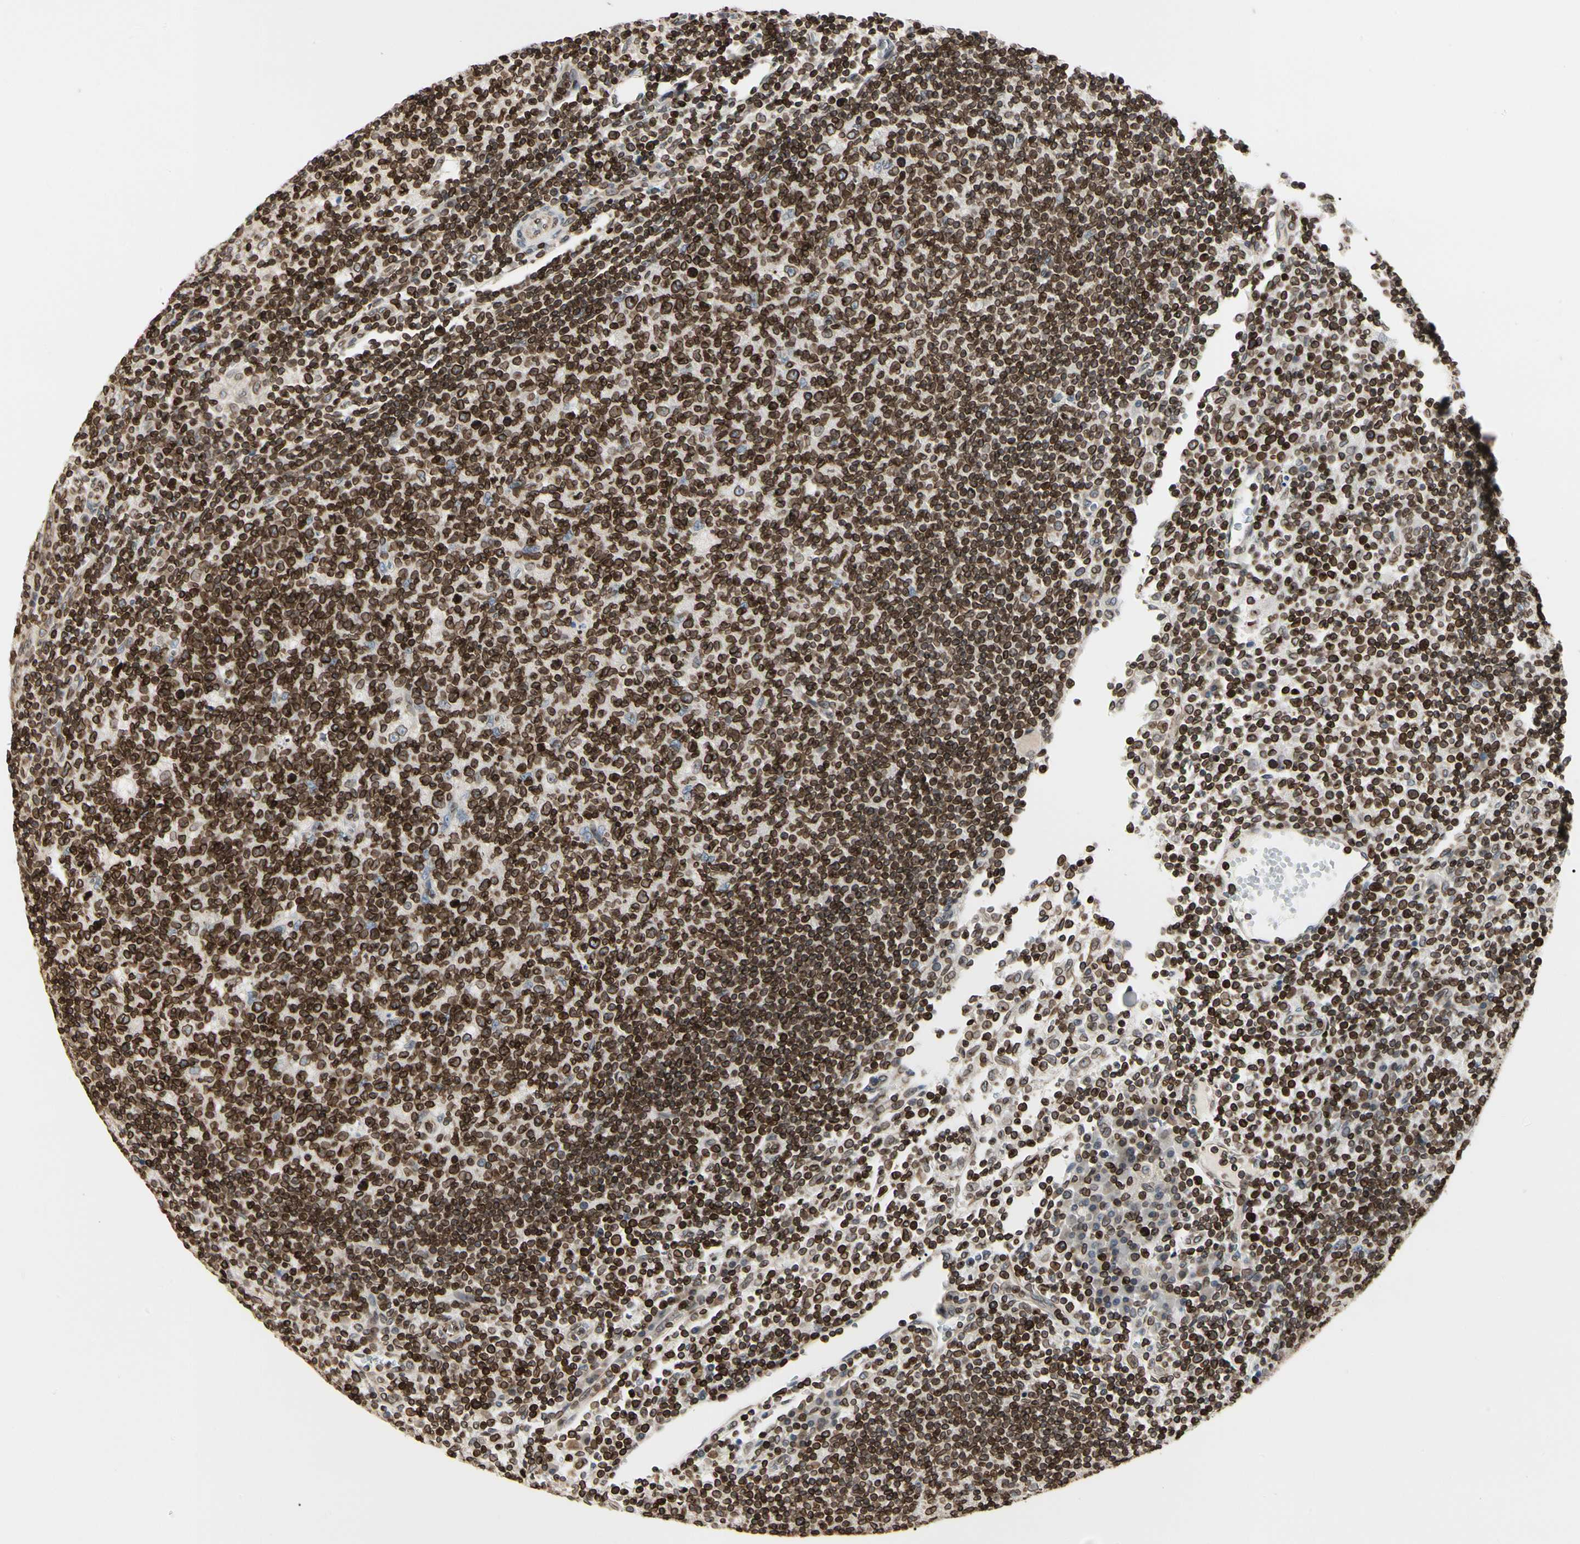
{"staining": {"intensity": "strong", "quantity": ">75%", "location": "cytoplasmic/membranous,nuclear"}, "tissue": "lymph node", "cell_type": "Germinal center cells", "image_type": "normal", "snomed": [{"axis": "morphology", "description": "Normal tissue, NOS"}, {"axis": "morphology", "description": "Inflammation, NOS"}, {"axis": "topography", "description": "Lymph node"}], "caption": "IHC image of benign lymph node stained for a protein (brown), which shows high levels of strong cytoplasmic/membranous,nuclear positivity in about >75% of germinal center cells.", "gene": "TMPO", "patient": {"sex": "male", "age": 55}}